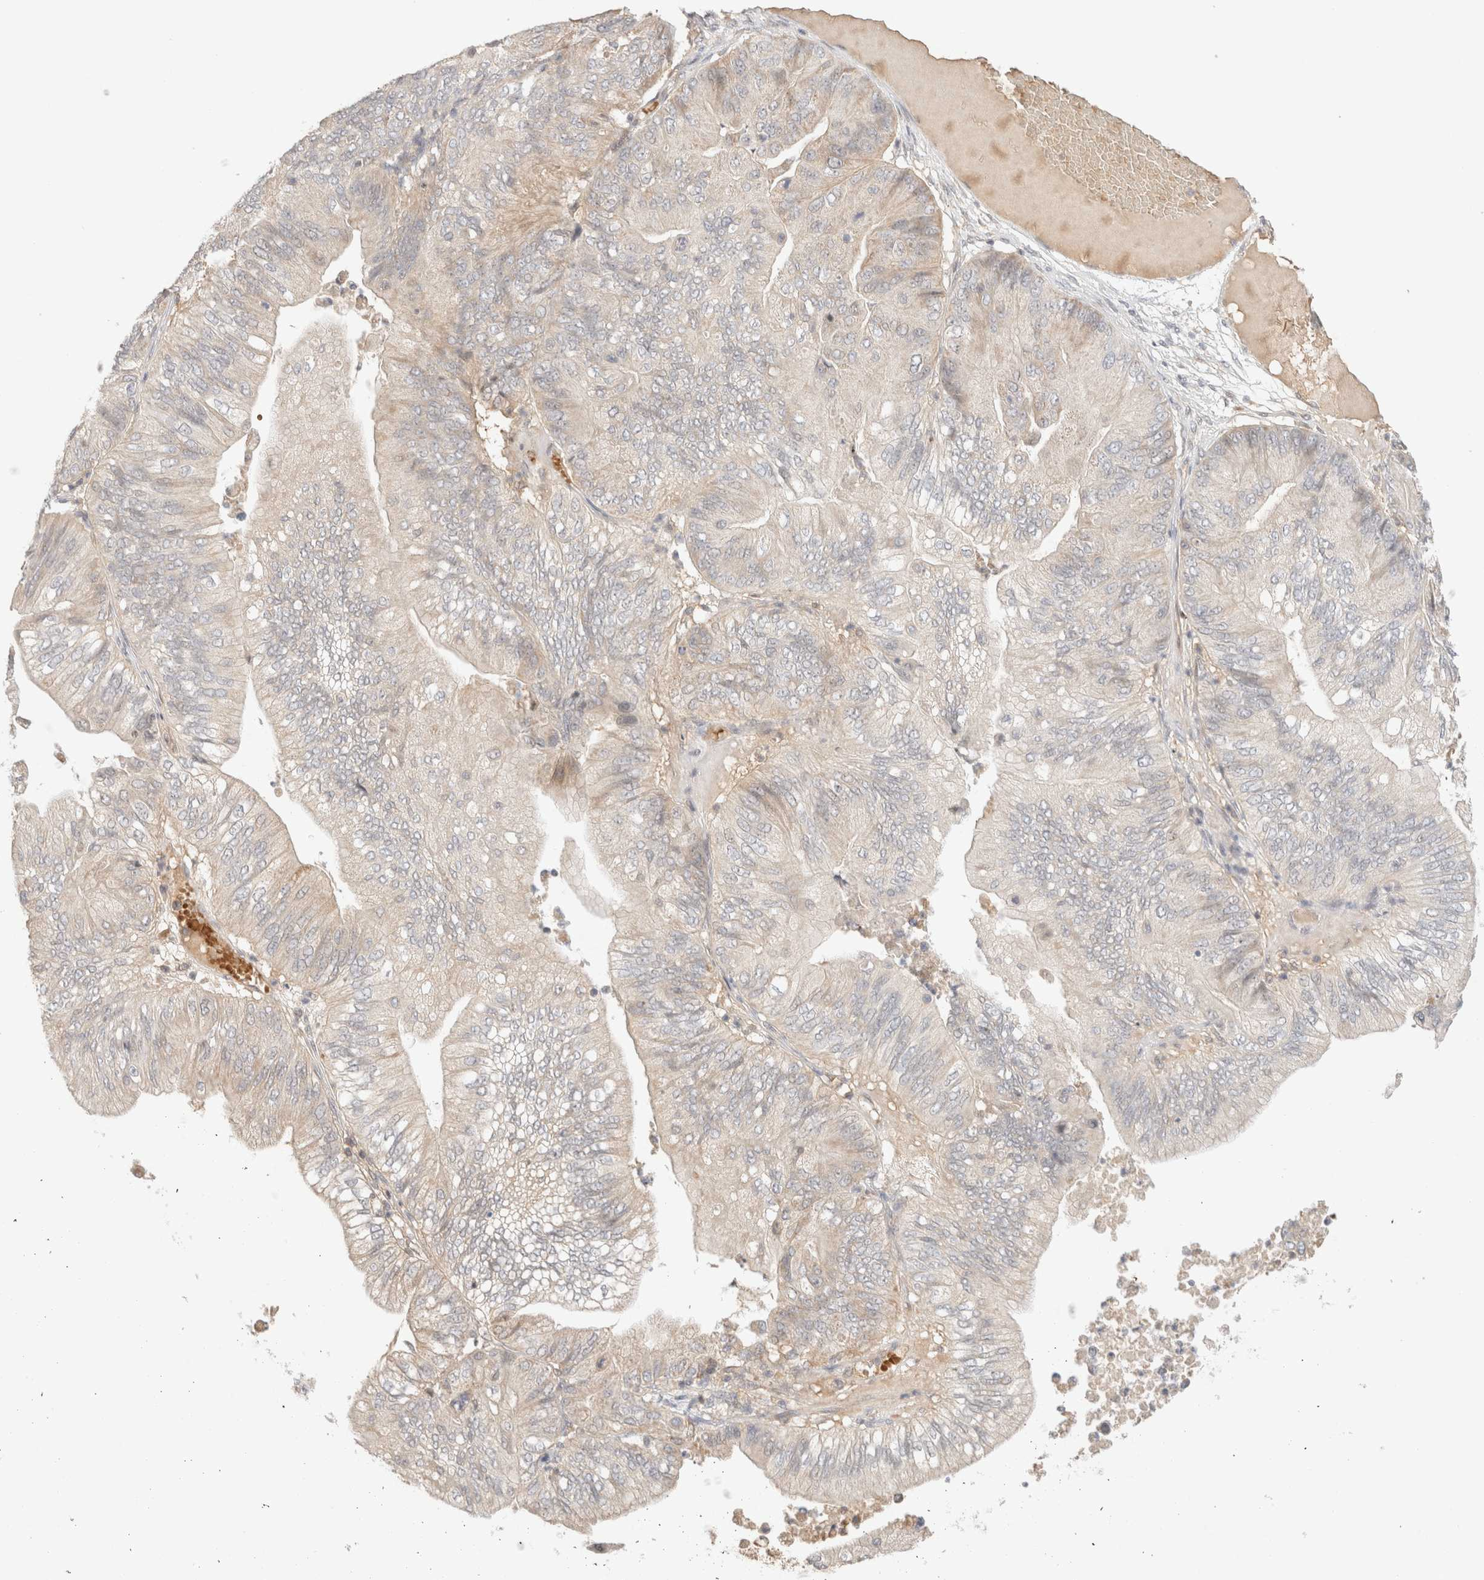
{"staining": {"intensity": "moderate", "quantity": "<25%", "location": "cytoplasmic/membranous"}, "tissue": "ovarian cancer", "cell_type": "Tumor cells", "image_type": "cancer", "snomed": [{"axis": "morphology", "description": "Cystadenocarcinoma, mucinous, NOS"}, {"axis": "topography", "description": "Ovary"}], "caption": "Ovarian mucinous cystadenocarcinoma stained for a protein (brown) reveals moderate cytoplasmic/membranous positive staining in approximately <25% of tumor cells.", "gene": "MRM3", "patient": {"sex": "female", "age": 61}}